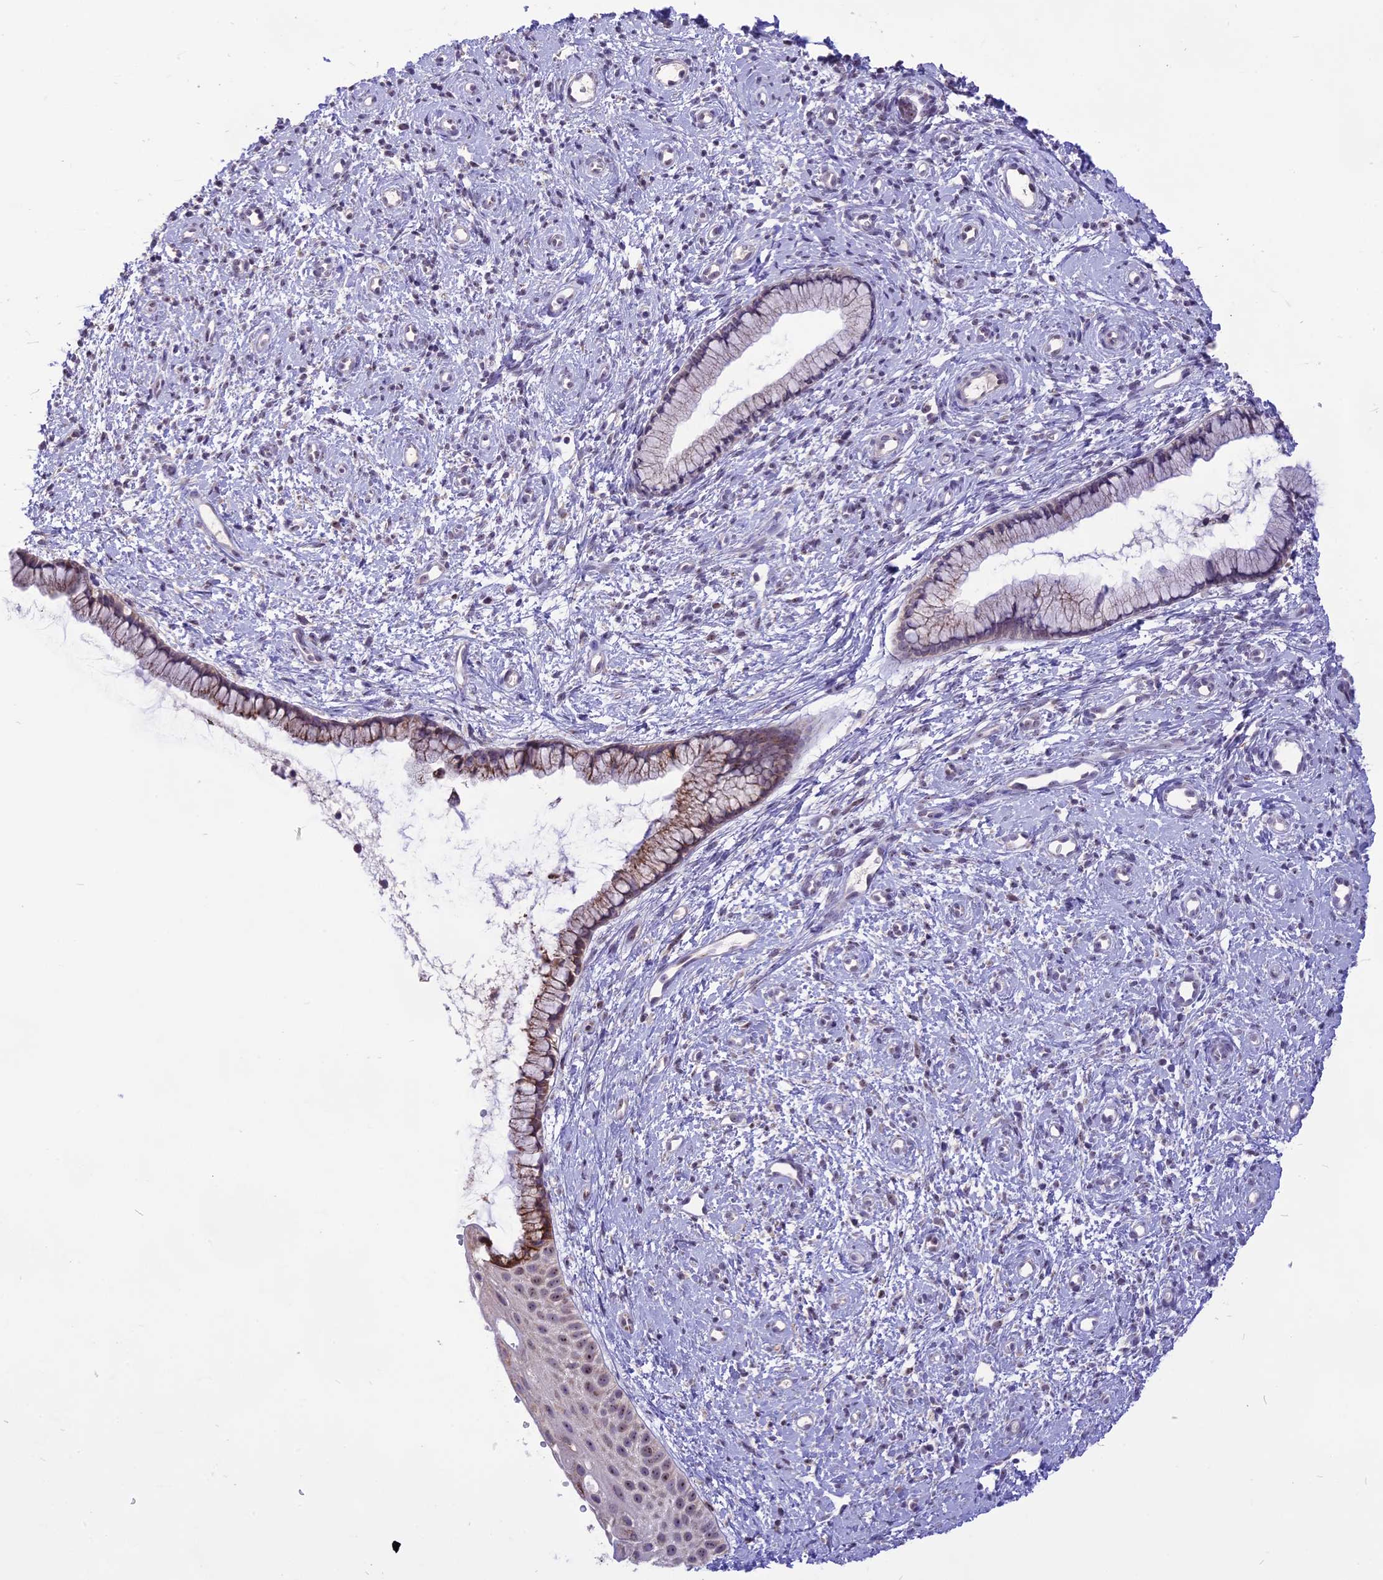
{"staining": {"intensity": "moderate", "quantity": "25%-75%", "location": "cytoplasmic/membranous"}, "tissue": "cervix", "cell_type": "Glandular cells", "image_type": "normal", "snomed": [{"axis": "morphology", "description": "Normal tissue, NOS"}, {"axis": "topography", "description": "Cervix"}], "caption": "Immunohistochemical staining of benign cervix displays 25%-75% levels of moderate cytoplasmic/membranous protein positivity in about 25%-75% of glandular cells. Using DAB (3,3'-diaminobenzidine) (brown) and hematoxylin (blue) stains, captured at high magnification using brightfield microscopy.", "gene": "CMSS1", "patient": {"sex": "female", "age": 57}}